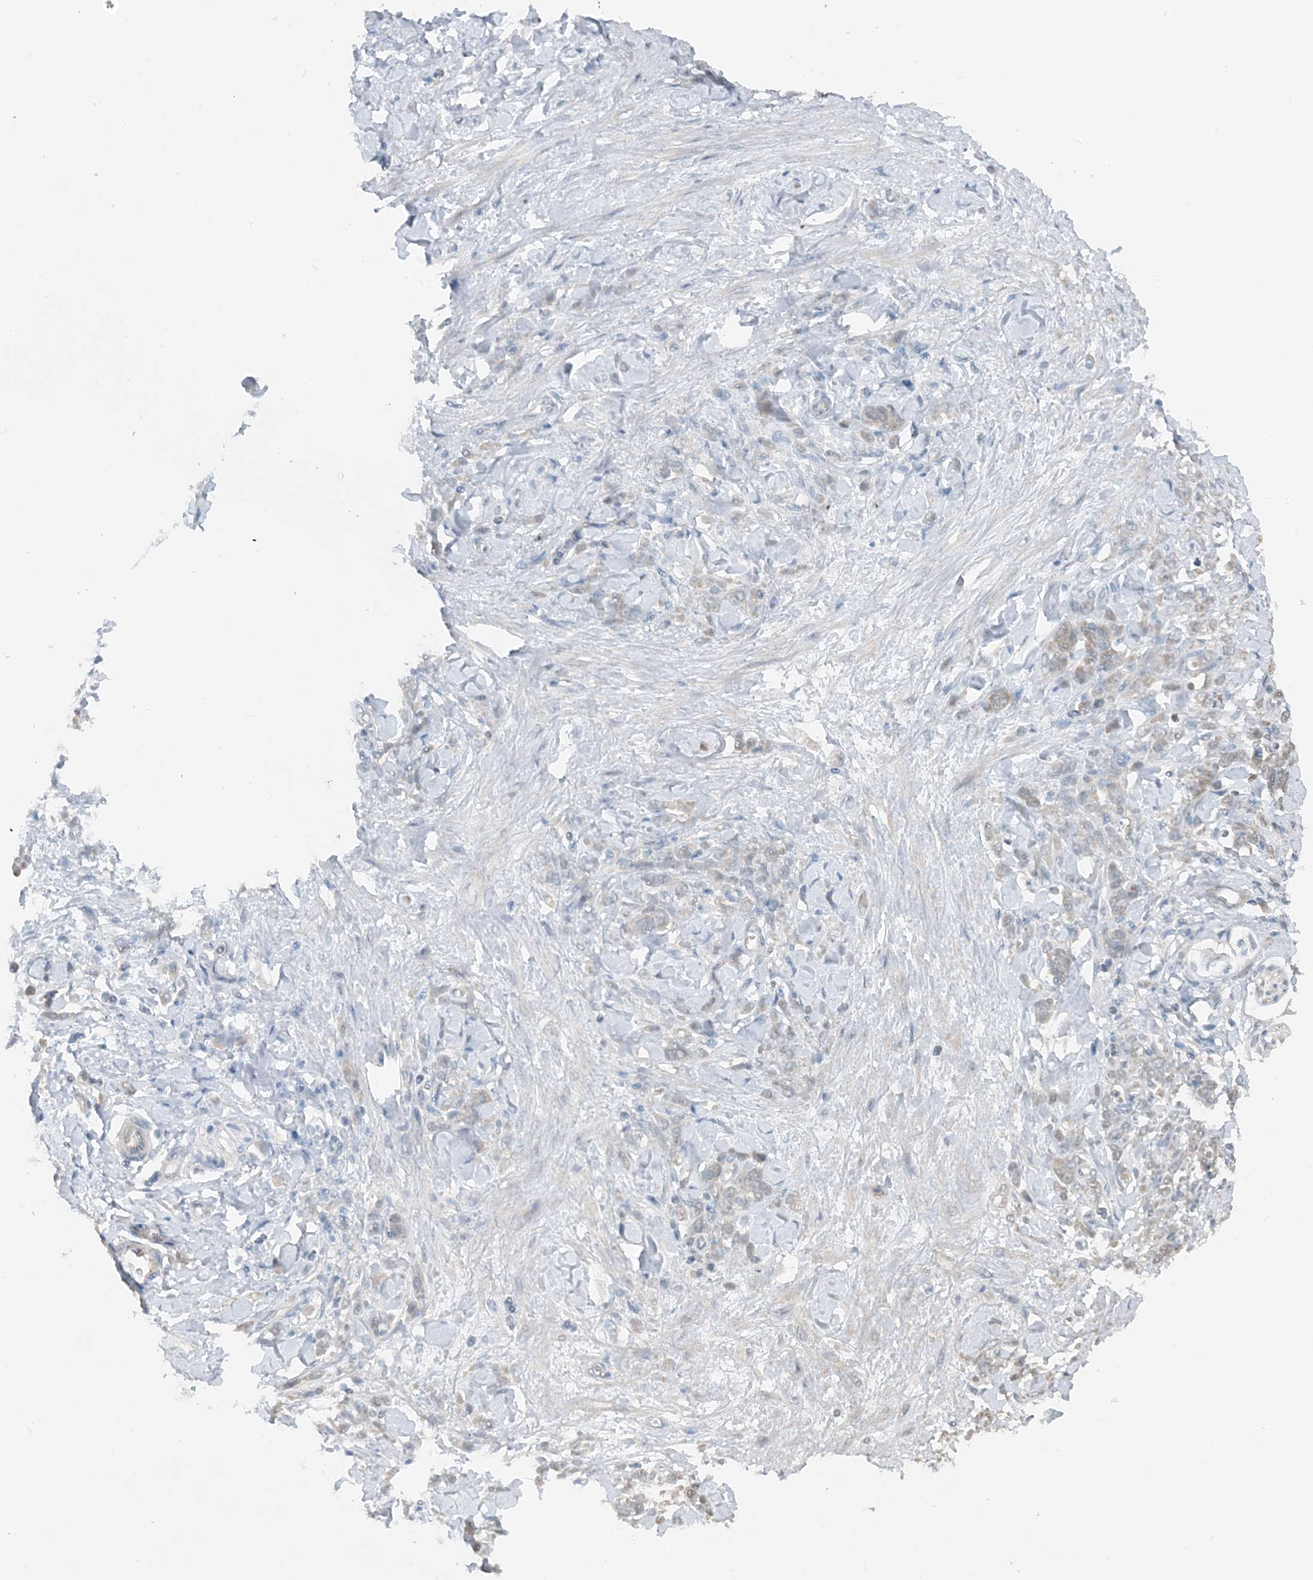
{"staining": {"intensity": "negative", "quantity": "none", "location": "none"}, "tissue": "stomach cancer", "cell_type": "Tumor cells", "image_type": "cancer", "snomed": [{"axis": "morphology", "description": "Normal tissue, NOS"}, {"axis": "morphology", "description": "Adenocarcinoma, NOS"}, {"axis": "topography", "description": "Stomach"}], "caption": "There is no significant positivity in tumor cells of stomach adenocarcinoma.", "gene": "MITD1", "patient": {"sex": "male", "age": 82}}